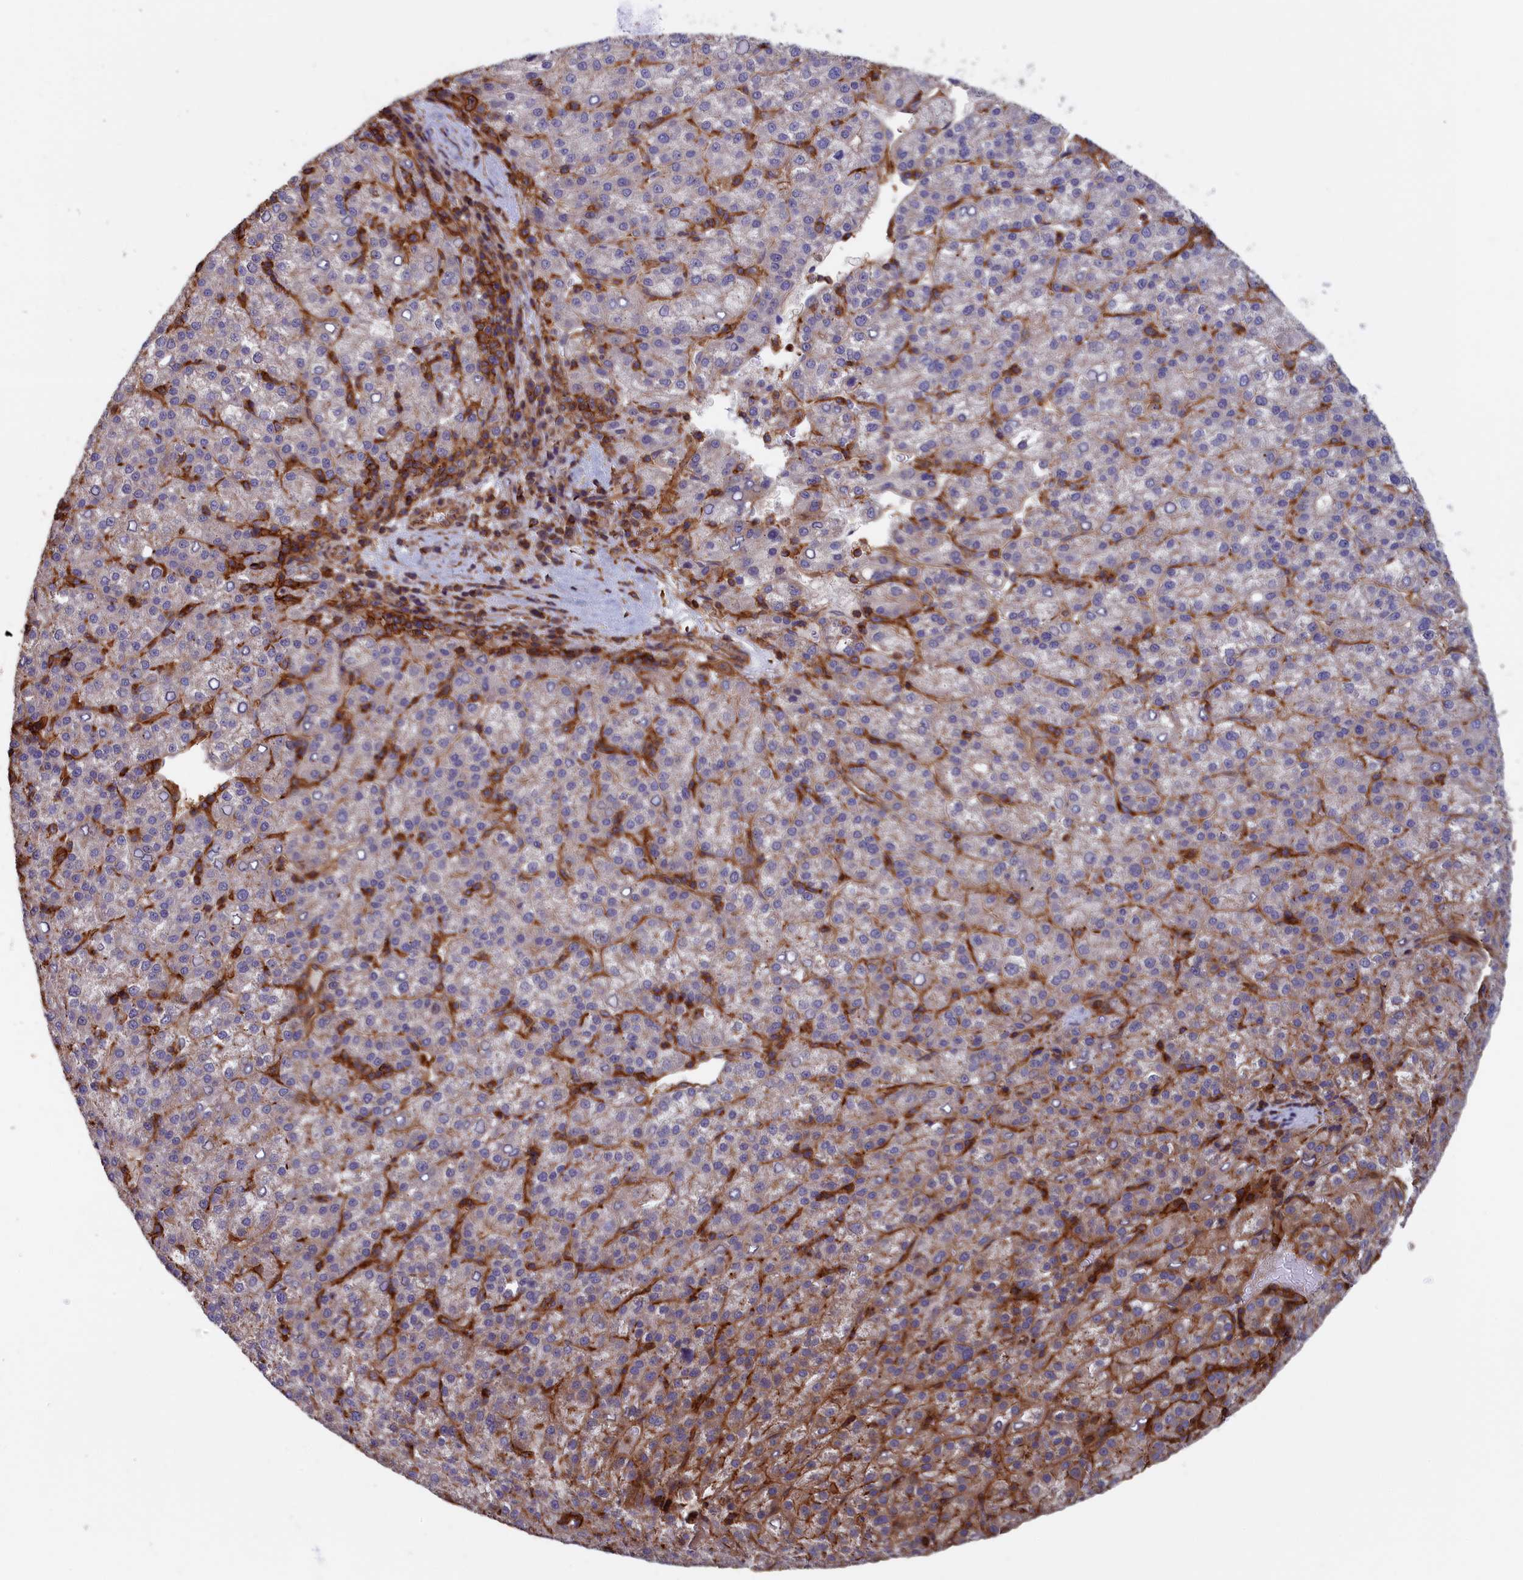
{"staining": {"intensity": "weak", "quantity": "<25%", "location": "cytoplasmic/membranous"}, "tissue": "liver cancer", "cell_type": "Tumor cells", "image_type": "cancer", "snomed": [{"axis": "morphology", "description": "Carcinoma, Hepatocellular, NOS"}, {"axis": "topography", "description": "Liver"}], "caption": "DAB (3,3'-diaminobenzidine) immunohistochemical staining of liver hepatocellular carcinoma shows no significant expression in tumor cells.", "gene": "ANKRD27", "patient": {"sex": "female", "age": 58}}